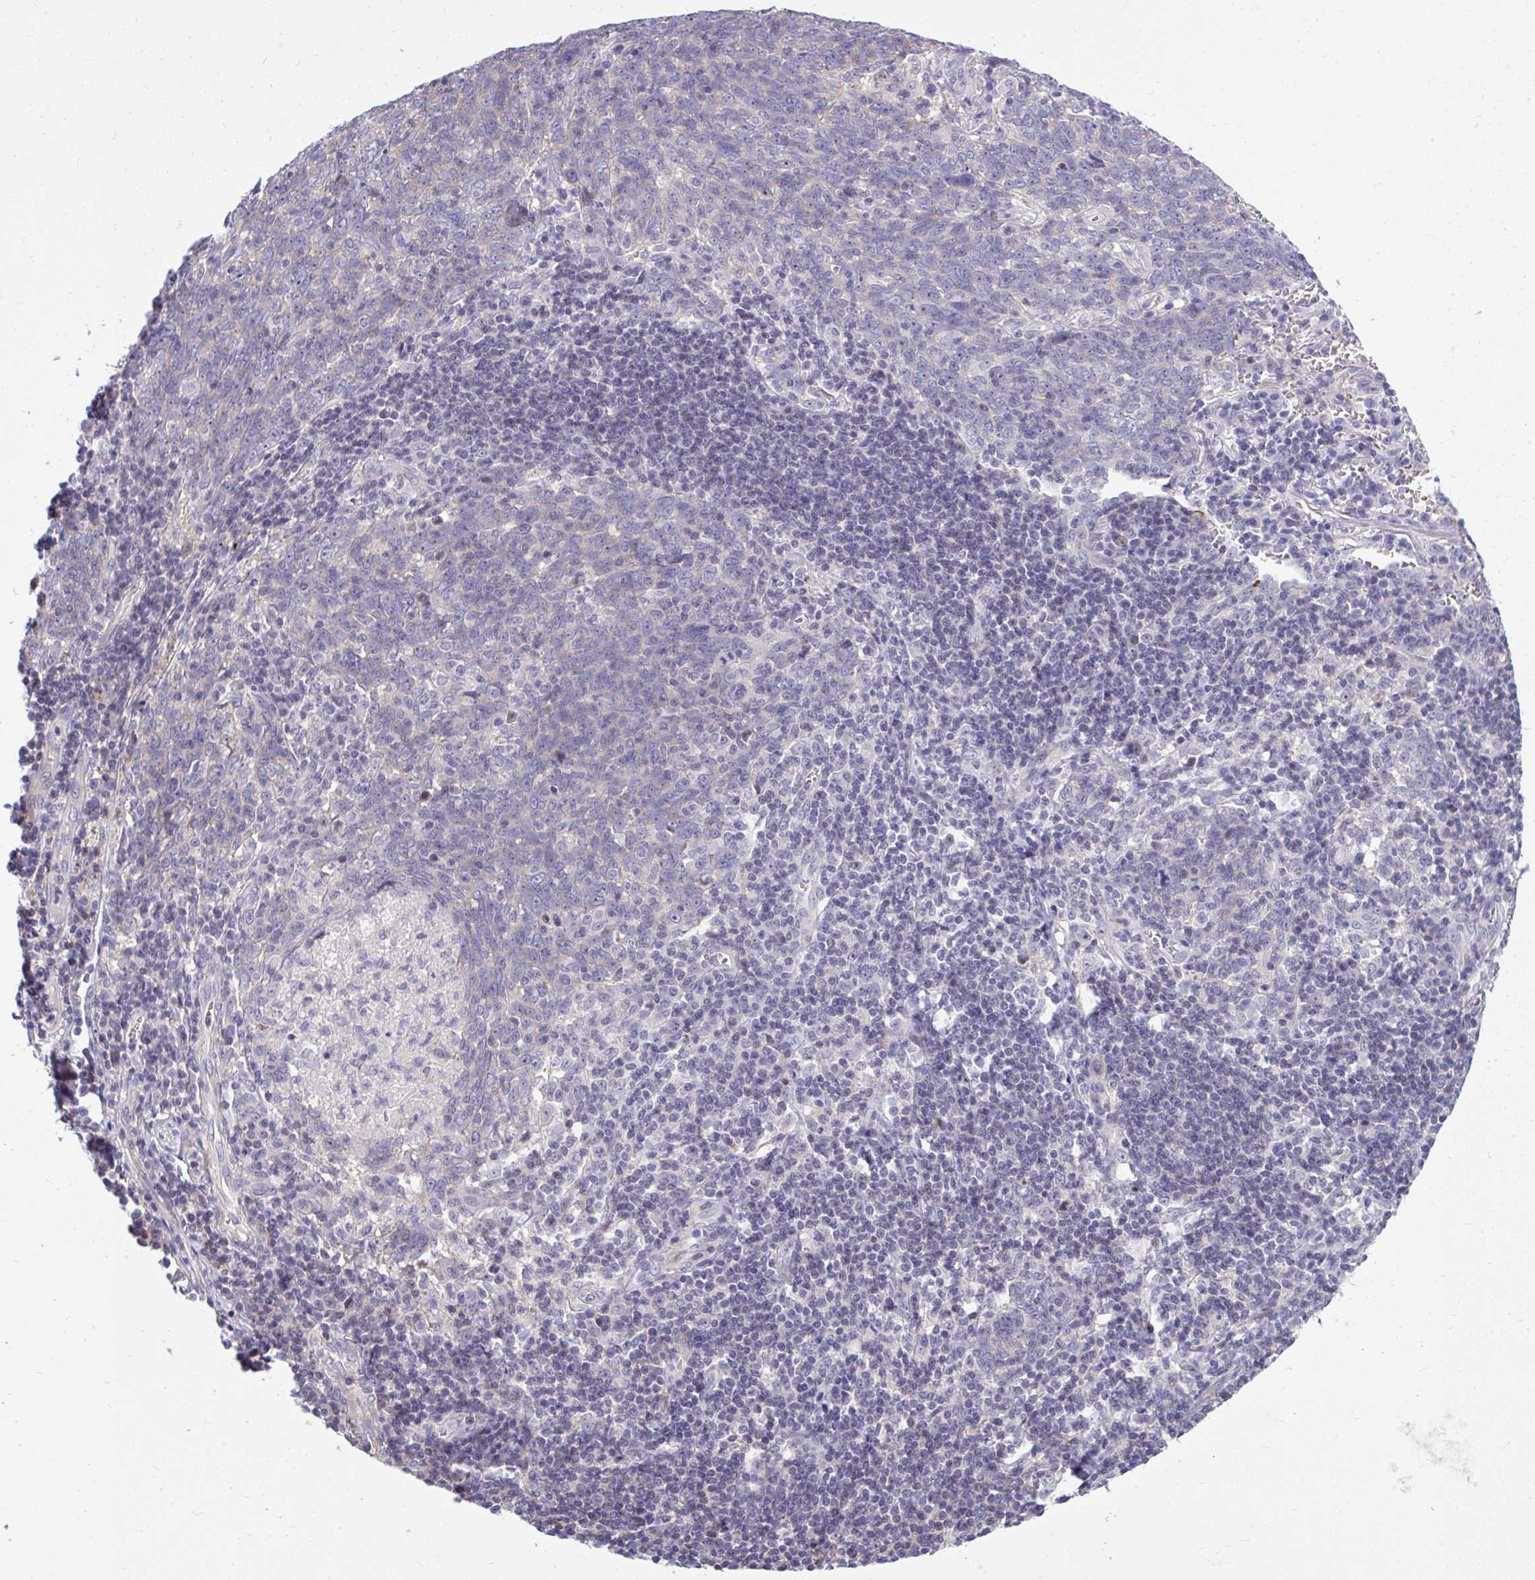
{"staining": {"intensity": "weak", "quantity": "<25%", "location": "cytoplasmic/membranous"}, "tissue": "lung cancer", "cell_type": "Tumor cells", "image_type": "cancer", "snomed": [{"axis": "morphology", "description": "Squamous cell carcinoma, NOS"}, {"axis": "topography", "description": "Lung"}], "caption": "IHC of human lung cancer (squamous cell carcinoma) shows no staining in tumor cells.", "gene": "GRK4", "patient": {"sex": "female", "age": 72}}